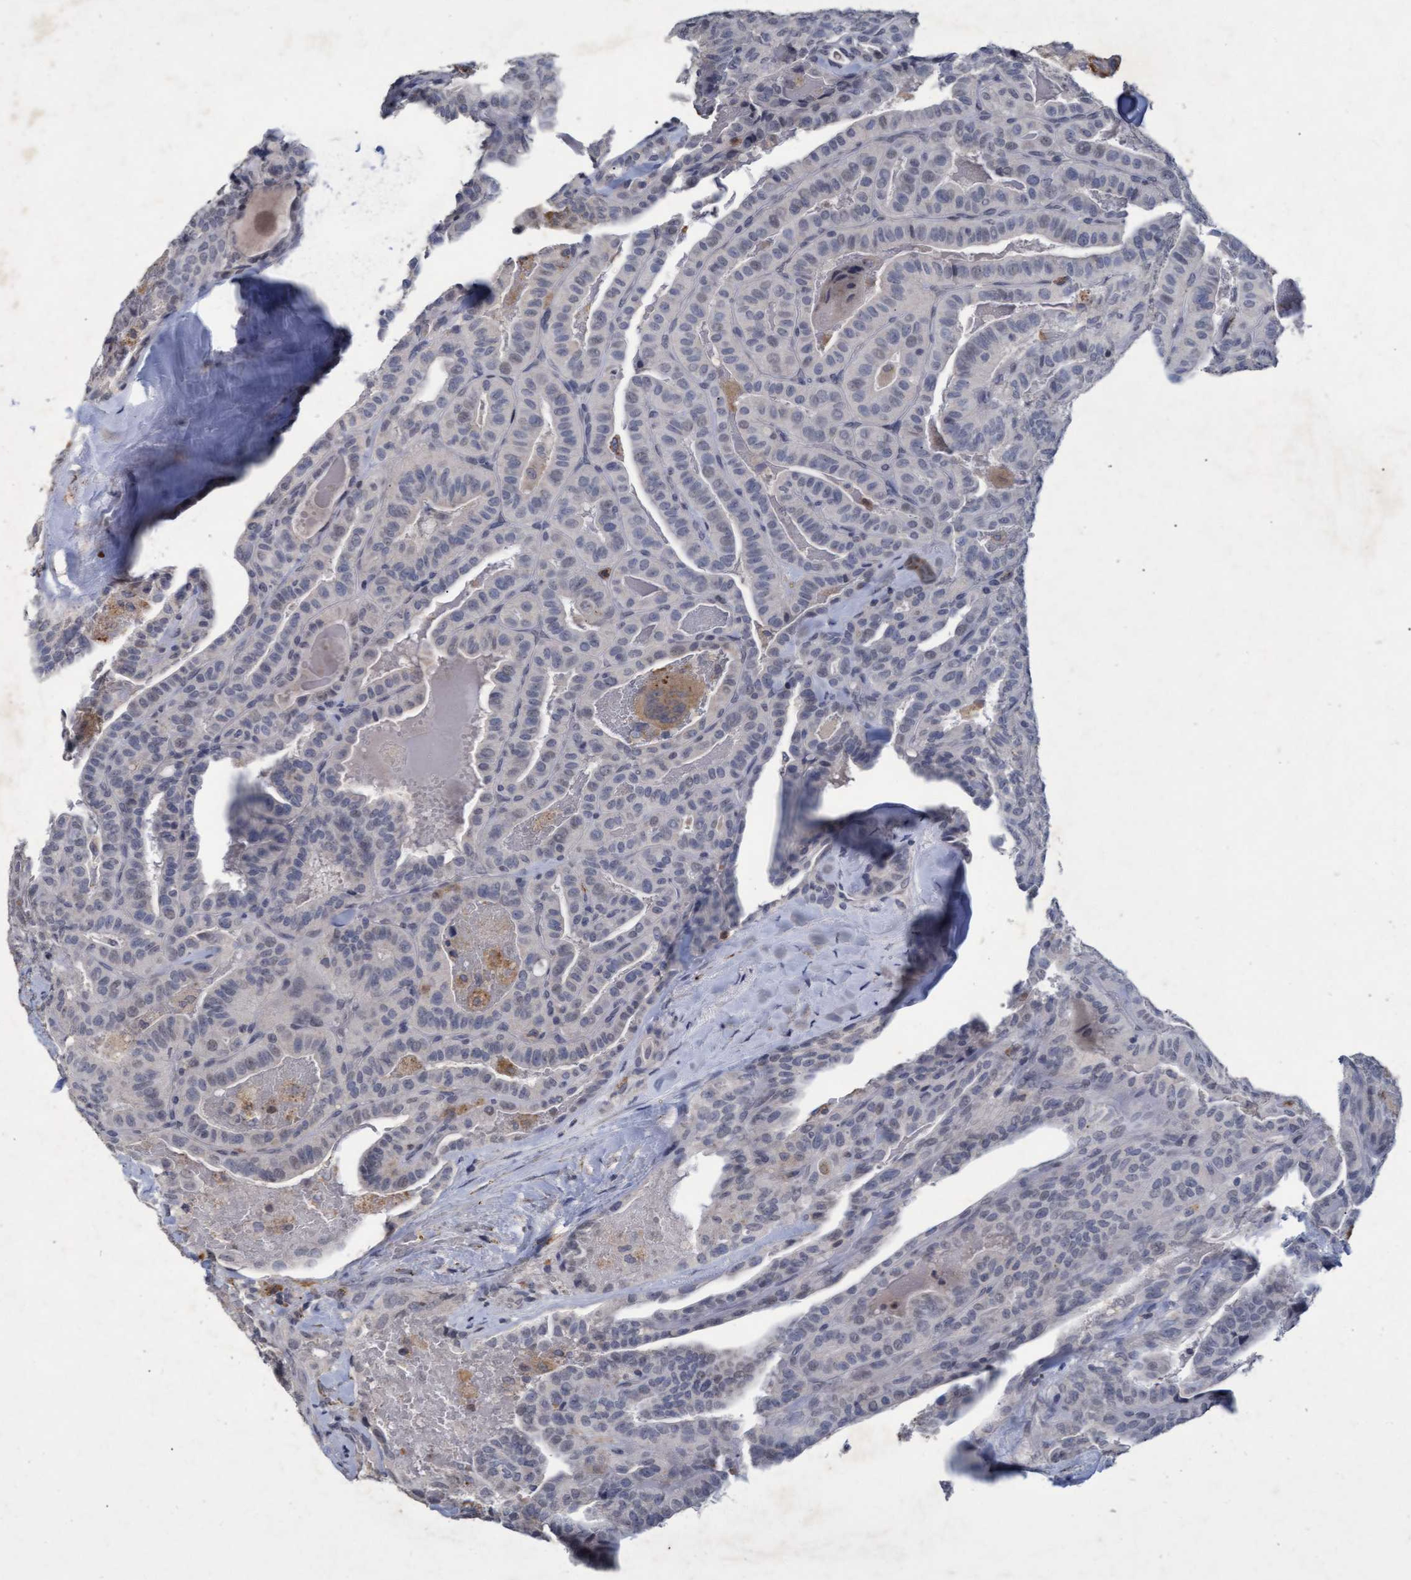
{"staining": {"intensity": "negative", "quantity": "none", "location": "none"}, "tissue": "thyroid cancer", "cell_type": "Tumor cells", "image_type": "cancer", "snomed": [{"axis": "morphology", "description": "Papillary adenocarcinoma, NOS"}, {"axis": "topography", "description": "Thyroid gland"}], "caption": "High magnification brightfield microscopy of thyroid cancer stained with DAB (brown) and counterstained with hematoxylin (blue): tumor cells show no significant expression.", "gene": "GALC", "patient": {"sex": "male", "age": 77}}